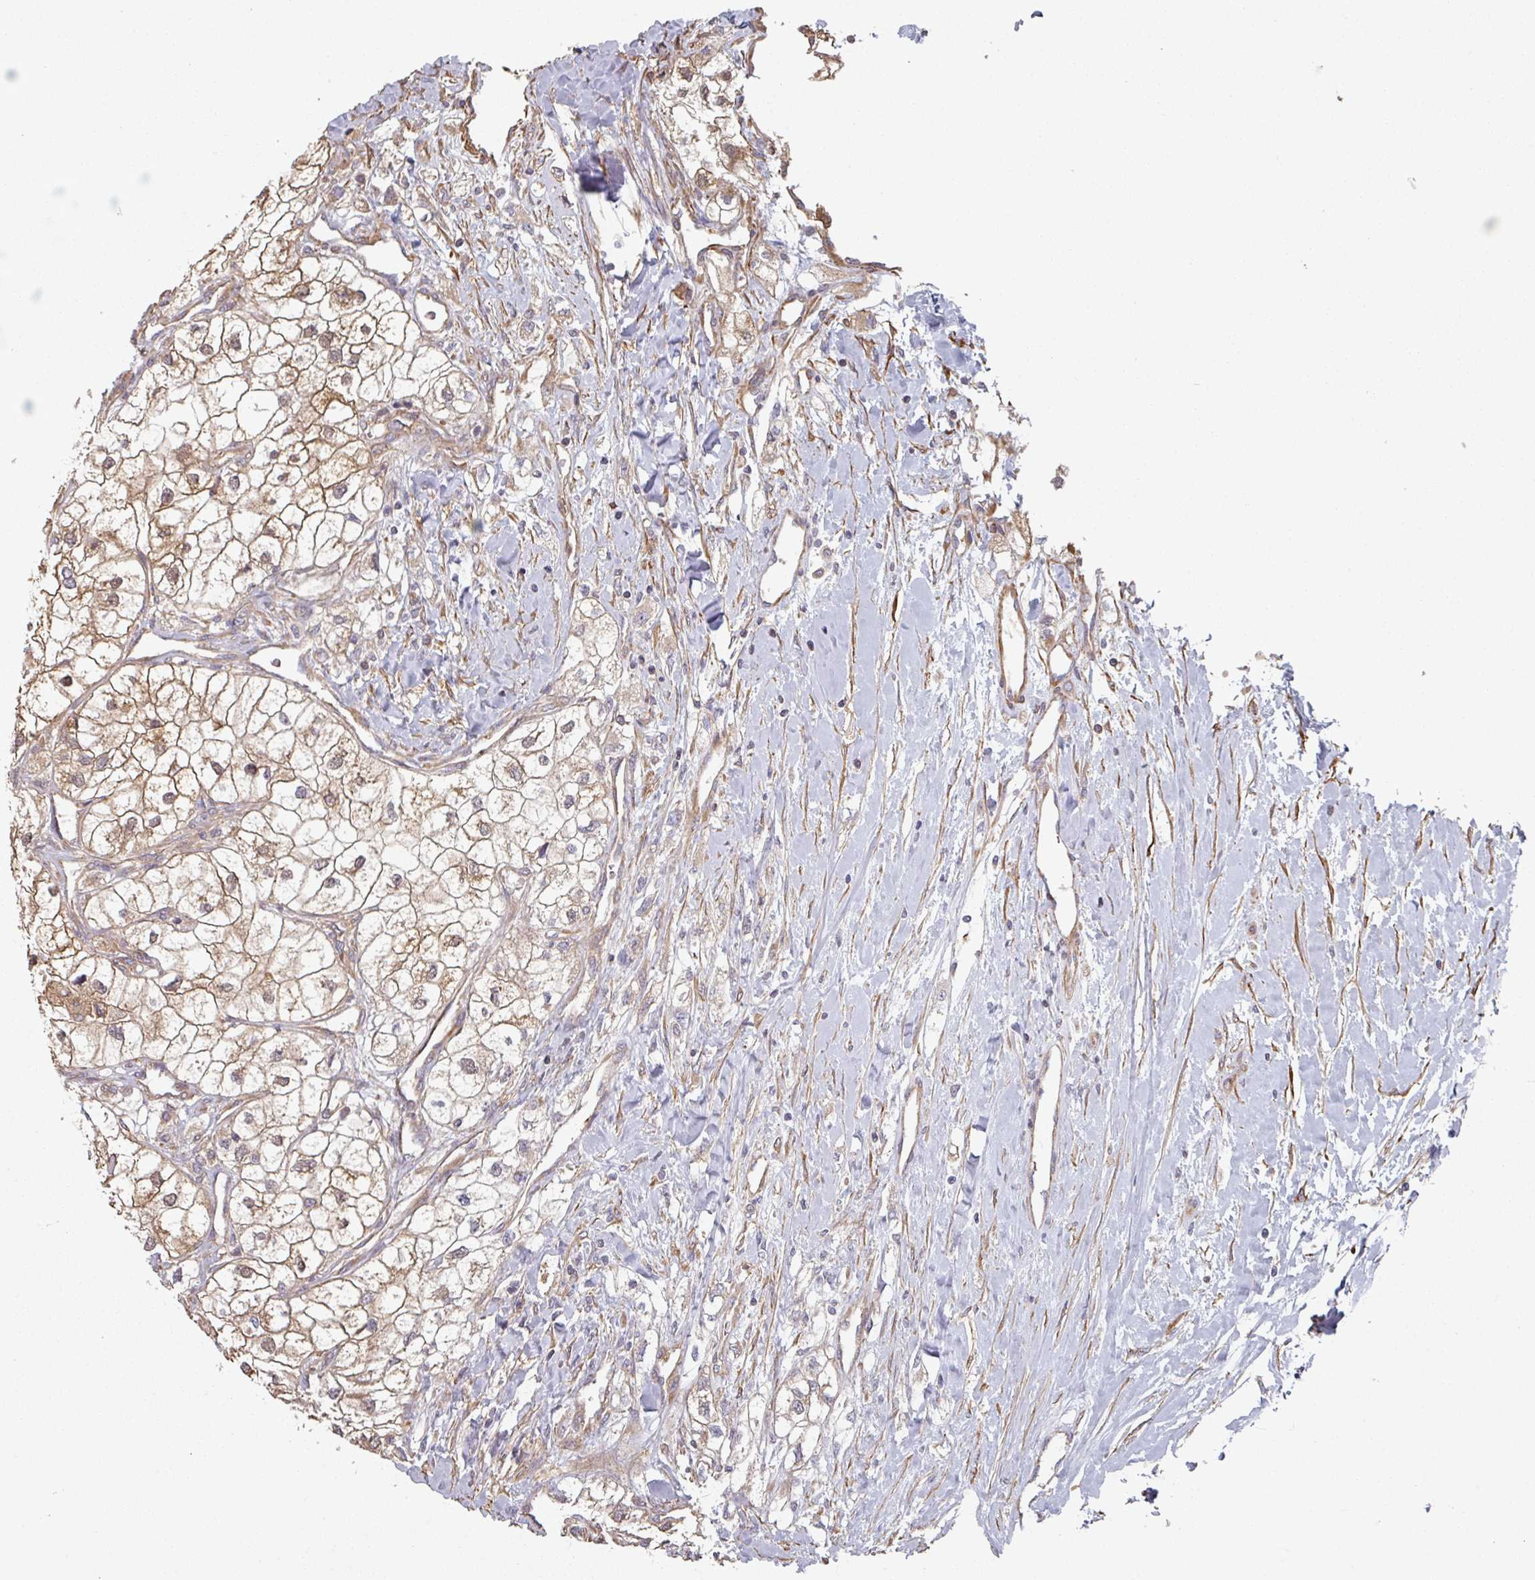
{"staining": {"intensity": "weak", "quantity": "25%-75%", "location": "cytoplasmic/membranous"}, "tissue": "renal cancer", "cell_type": "Tumor cells", "image_type": "cancer", "snomed": [{"axis": "morphology", "description": "Adenocarcinoma, NOS"}, {"axis": "topography", "description": "Kidney"}], "caption": "This histopathology image reveals adenocarcinoma (renal) stained with immunohistochemistry to label a protein in brown. The cytoplasmic/membranous of tumor cells show weak positivity for the protein. Nuclei are counter-stained blue.", "gene": "GSTA4", "patient": {"sex": "male", "age": 59}}